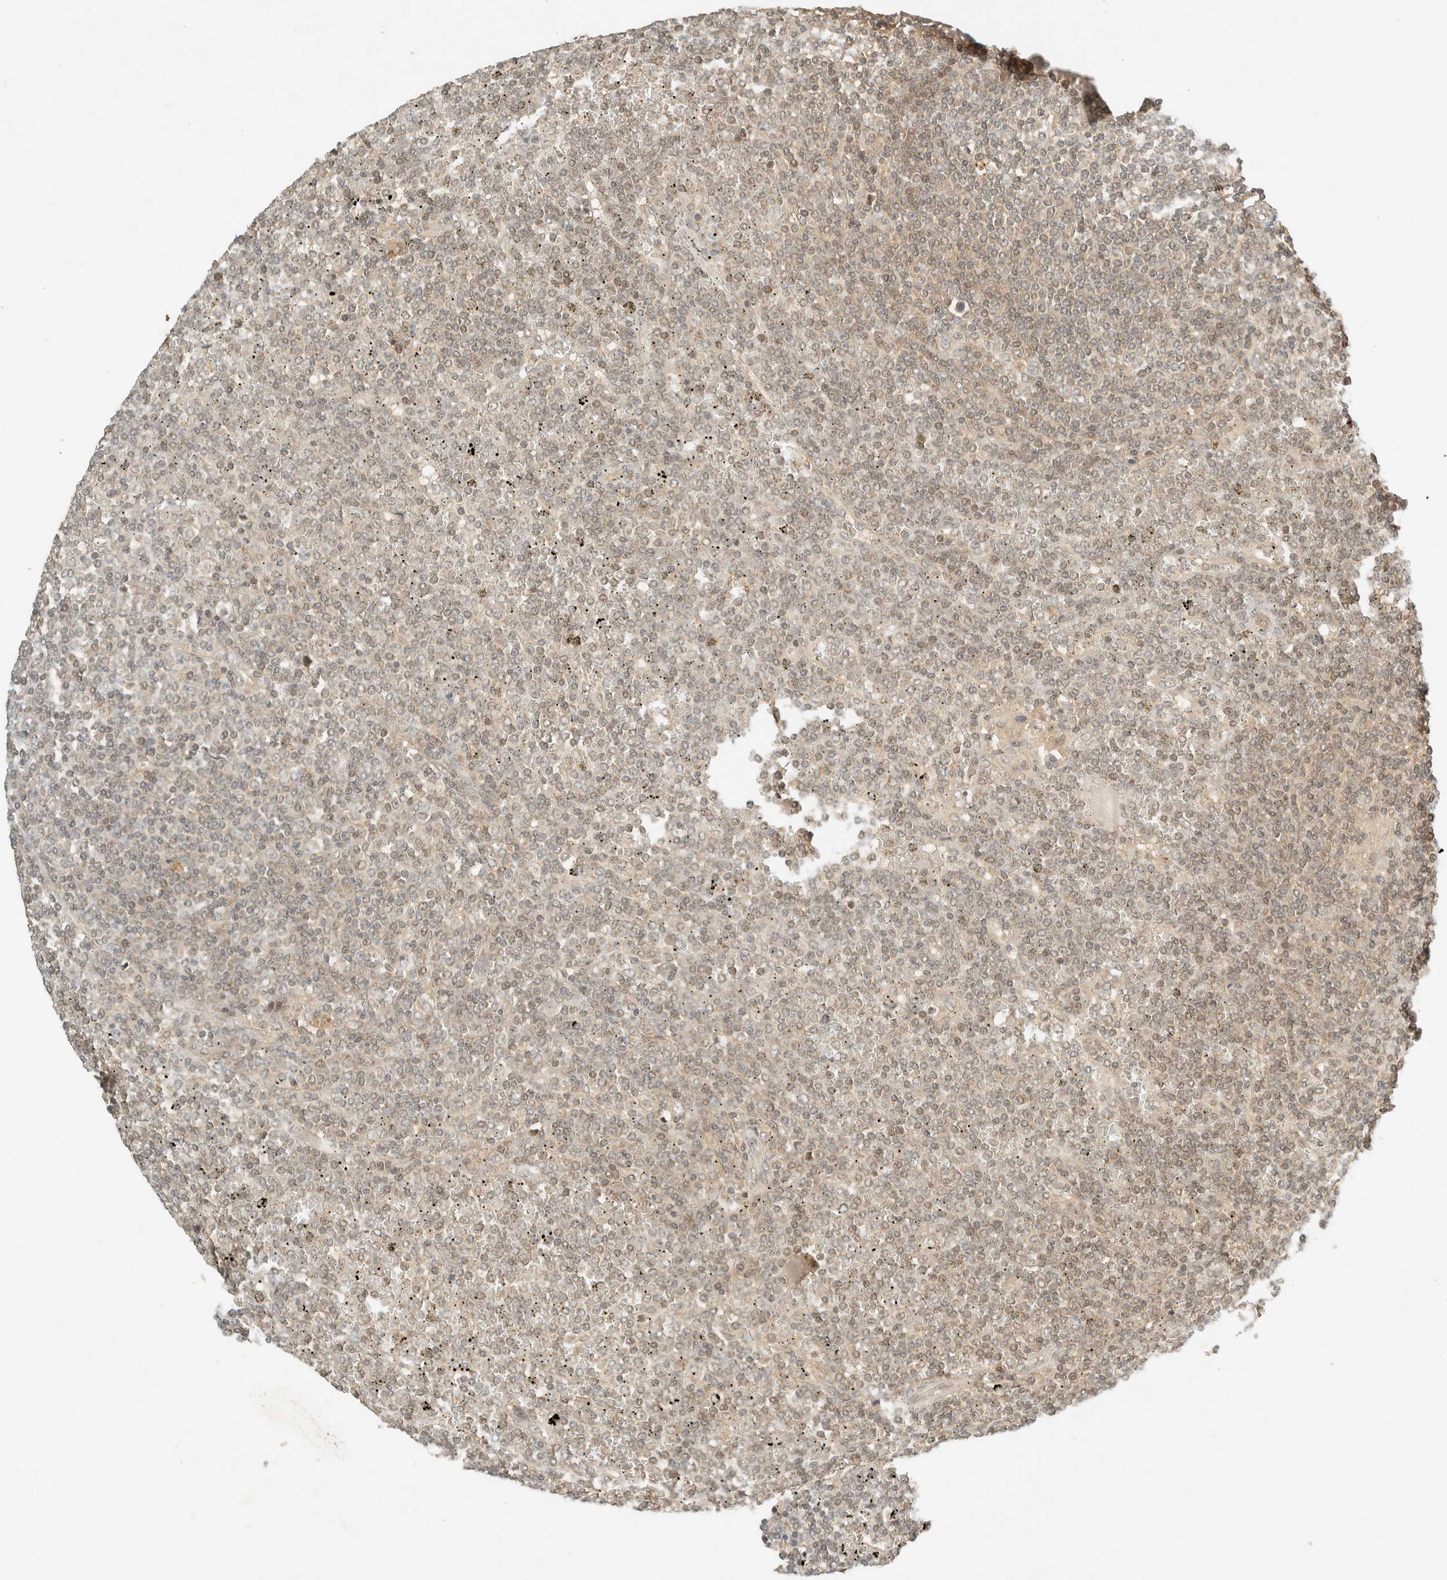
{"staining": {"intensity": "weak", "quantity": "25%-75%", "location": "cytoplasmic/membranous,nuclear"}, "tissue": "lymphoma", "cell_type": "Tumor cells", "image_type": "cancer", "snomed": [{"axis": "morphology", "description": "Malignant lymphoma, non-Hodgkin's type, Low grade"}, {"axis": "topography", "description": "Spleen"}], "caption": "About 25%-75% of tumor cells in low-grade malignant lymphoma, non-Hodgkin's type show weak cytoplasmic/membranous and nuclear protein staining as visualized by brown immunohistochemical staining.", "gene": "KIFAP3", "patient": {"sex": "female", "age": 19}}